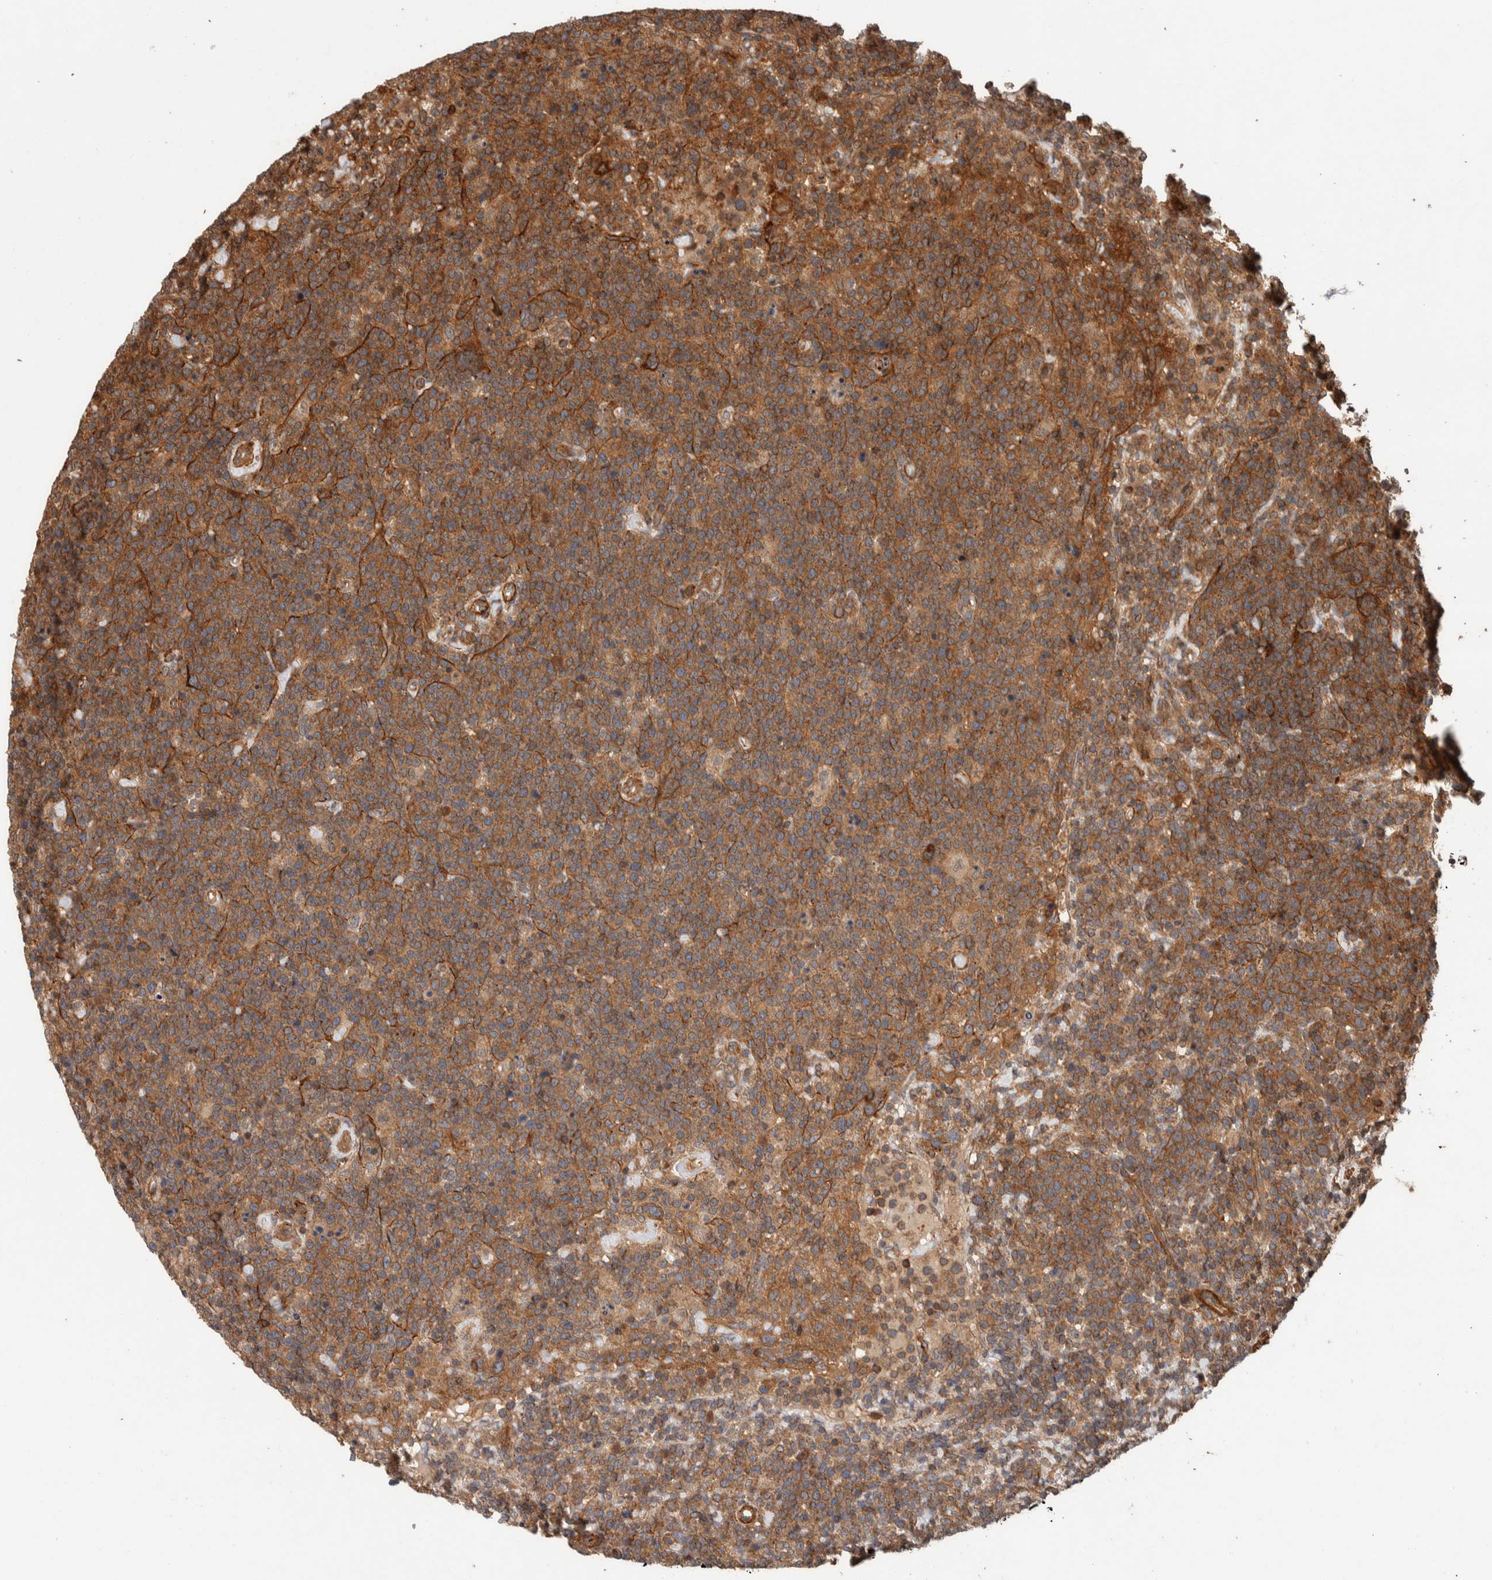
{"staining": {"intensity": "moderate", "quantity": ">75%", "location": "cytoplasmic/membranous"}, "tissue": "lymphoma", "cell_type": "Tumor cells", "image_type": "cancer", "snomed": [{"axis": "morphology", "description": "Malignant lymphoma, non-Hodgkin's type, High grade"}, {"axis": "topography", "description": "Lymph node"}], "caption": "Tumor cells reveal medium levels of moderate cytoplasmic/membranous expression in approximately >75% of cells in lymphoma.", "gene": "SYNRG", "patient": {"sex": "male", "age": 61}}